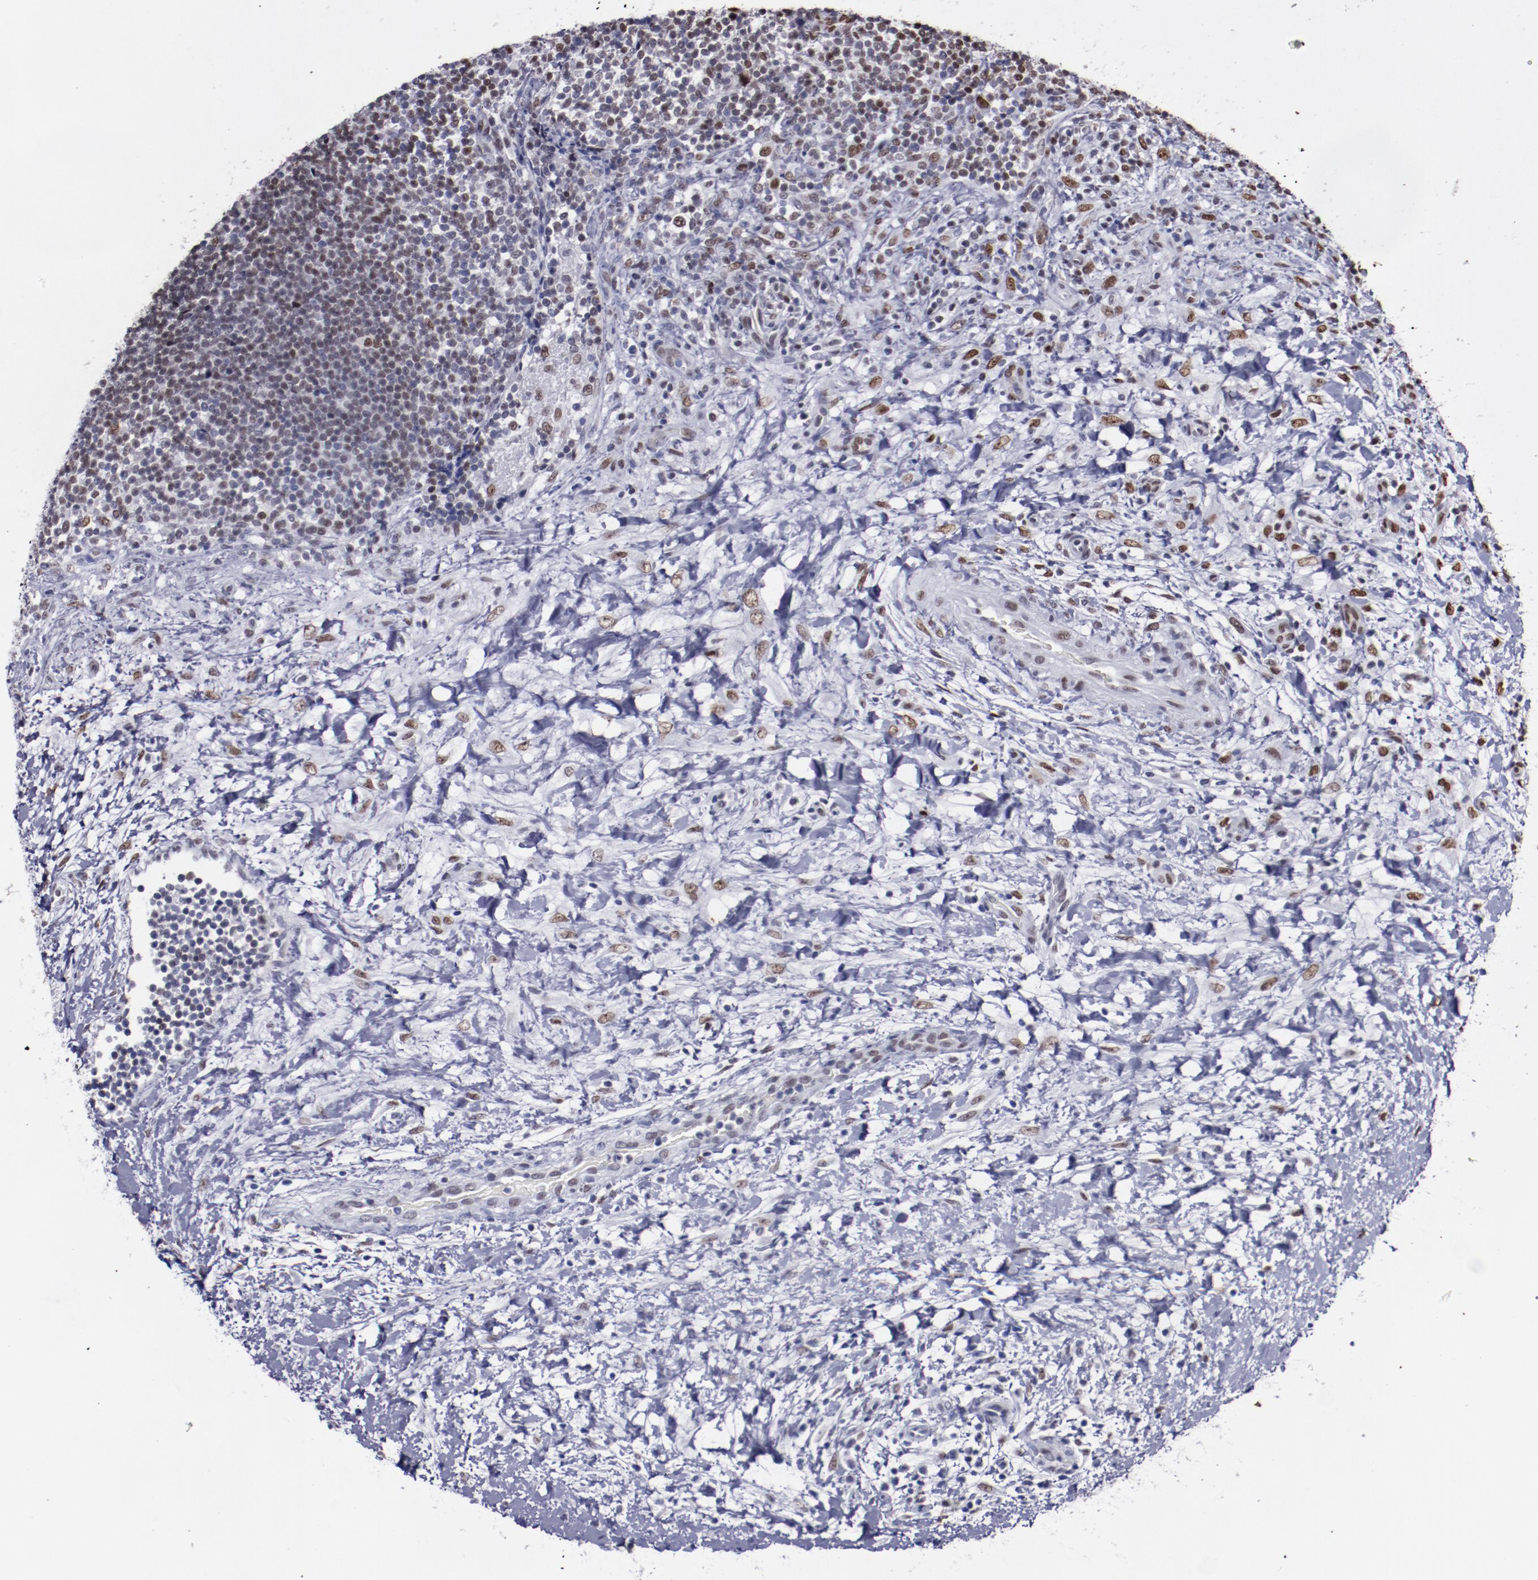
{"staining": {"intensity": "moderate", "quantity": "<25%", "location": "nuclear"}, "tissue": "lymphoma", "cell_type": "Tumor cells", "image_type": "cancer", "snomed": [{"axis": "morphology", "description": "Malignant lymphoma, non-Hodgkin's type, Low grade"}, {"axis": "topography", "description": "Lymph node"}], "caption": "Immunohistochemical staining of low-grade malignant lymphoma, non-Hodgkin's type shows low levels of moderate nuclear expression in about <25% of tumor cells. Using DAB (3,3'-diaminobenzidine) (brown) and hematoxylin (blue) stains, captured at high magnification using brightfield microscopy.", "gene": "APEX1", "patient": {"sex": "female", "age": 76}}